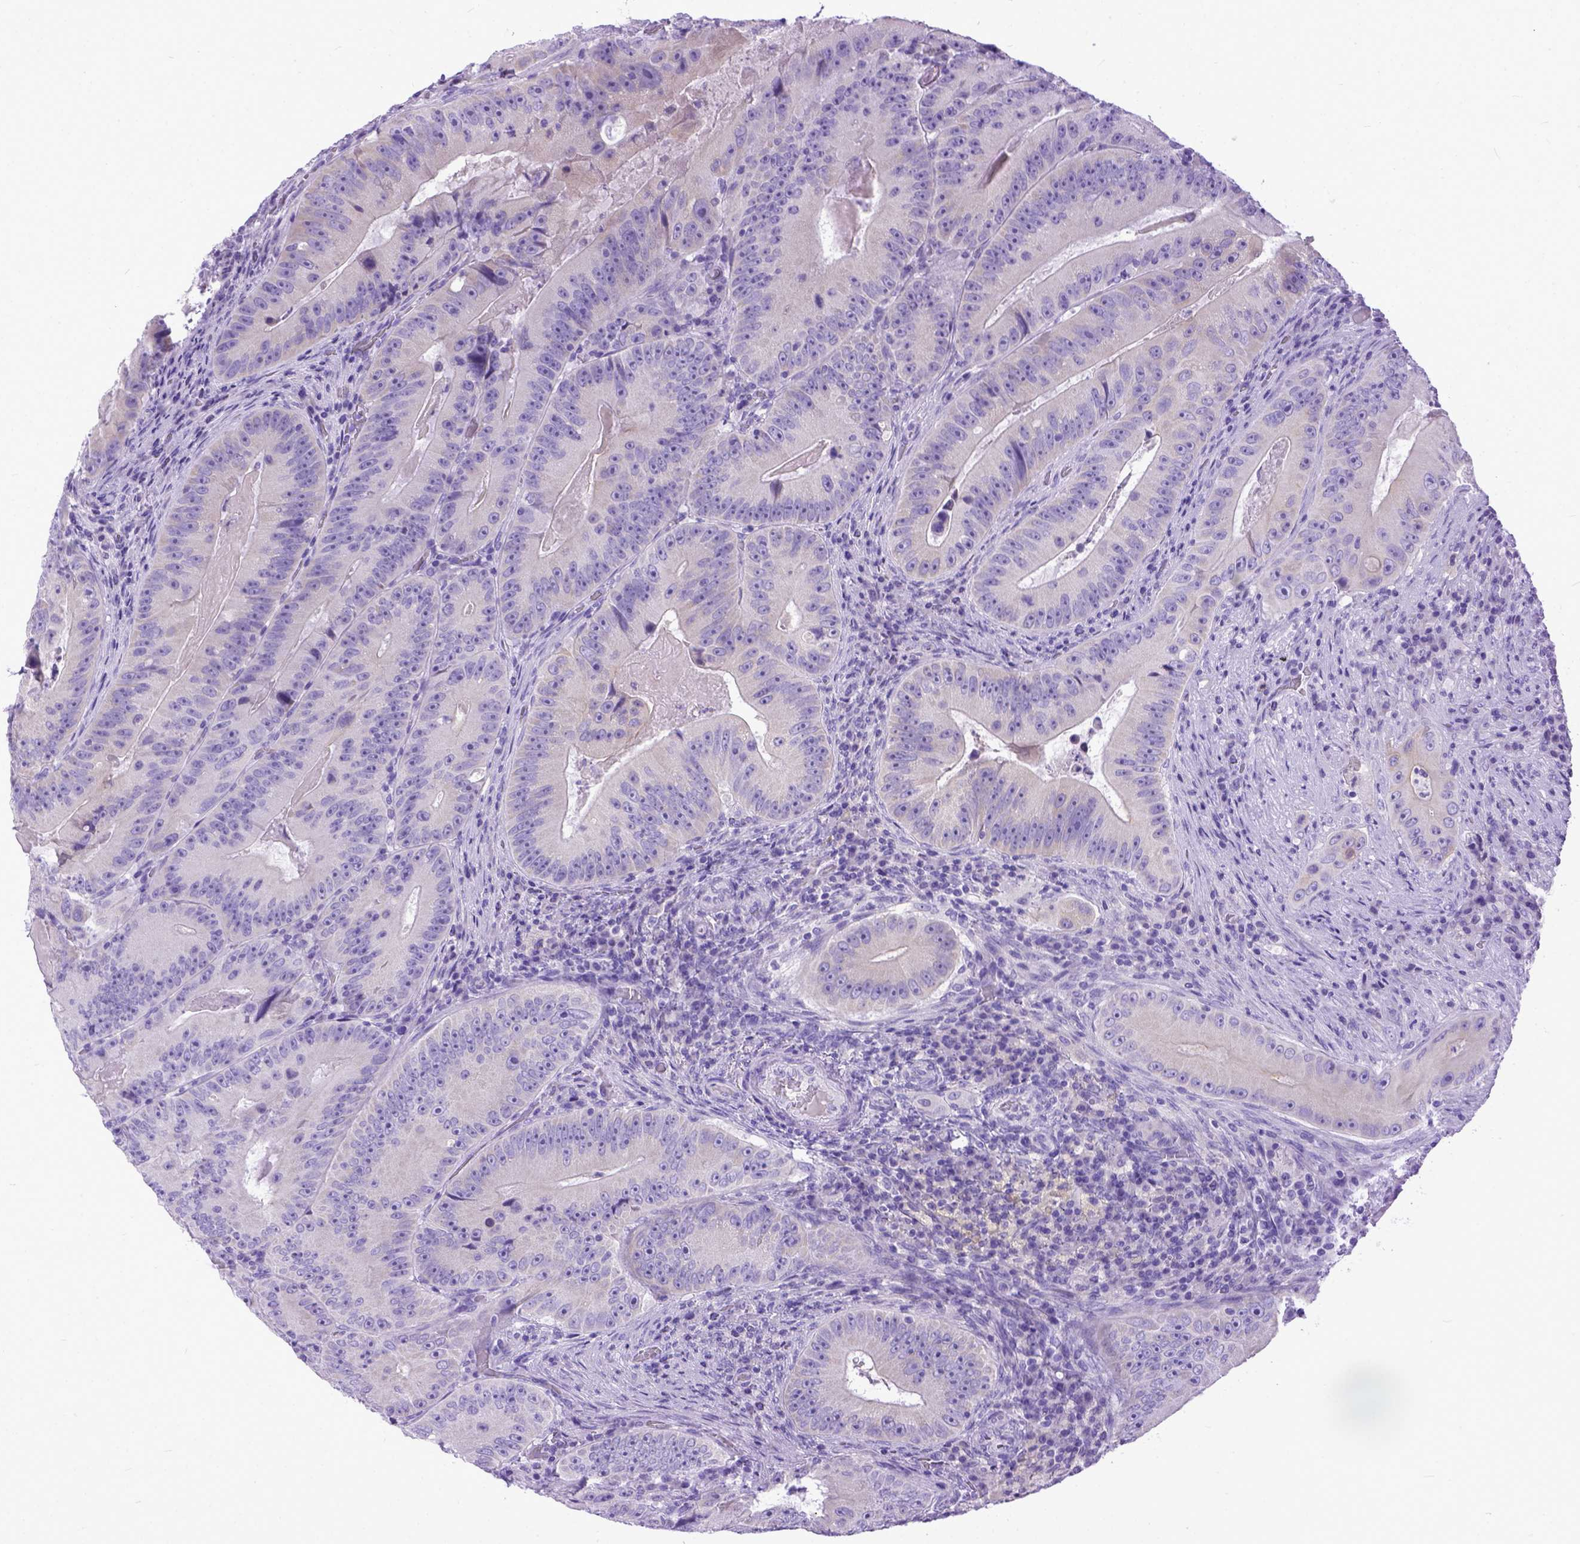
{"staining": {"intensity": "negative", "quantity": "none", "location": "none"}, "tissue": "colorectal cancer", "cell_type": "Tumor cells", "image_type": "cancer", "snomed": [{"axis": "morphology", "description": "Adenocarcinoma, NOS"}, {"axis": "topography", "description": "Colon"}], "caption": "Histopathology image shows no protein positivity in tumor cells of colorectal cancer (adenocarcinoma) tissue.", "gene": "PPL", "patient": {"sex": "female", "age": 86}}